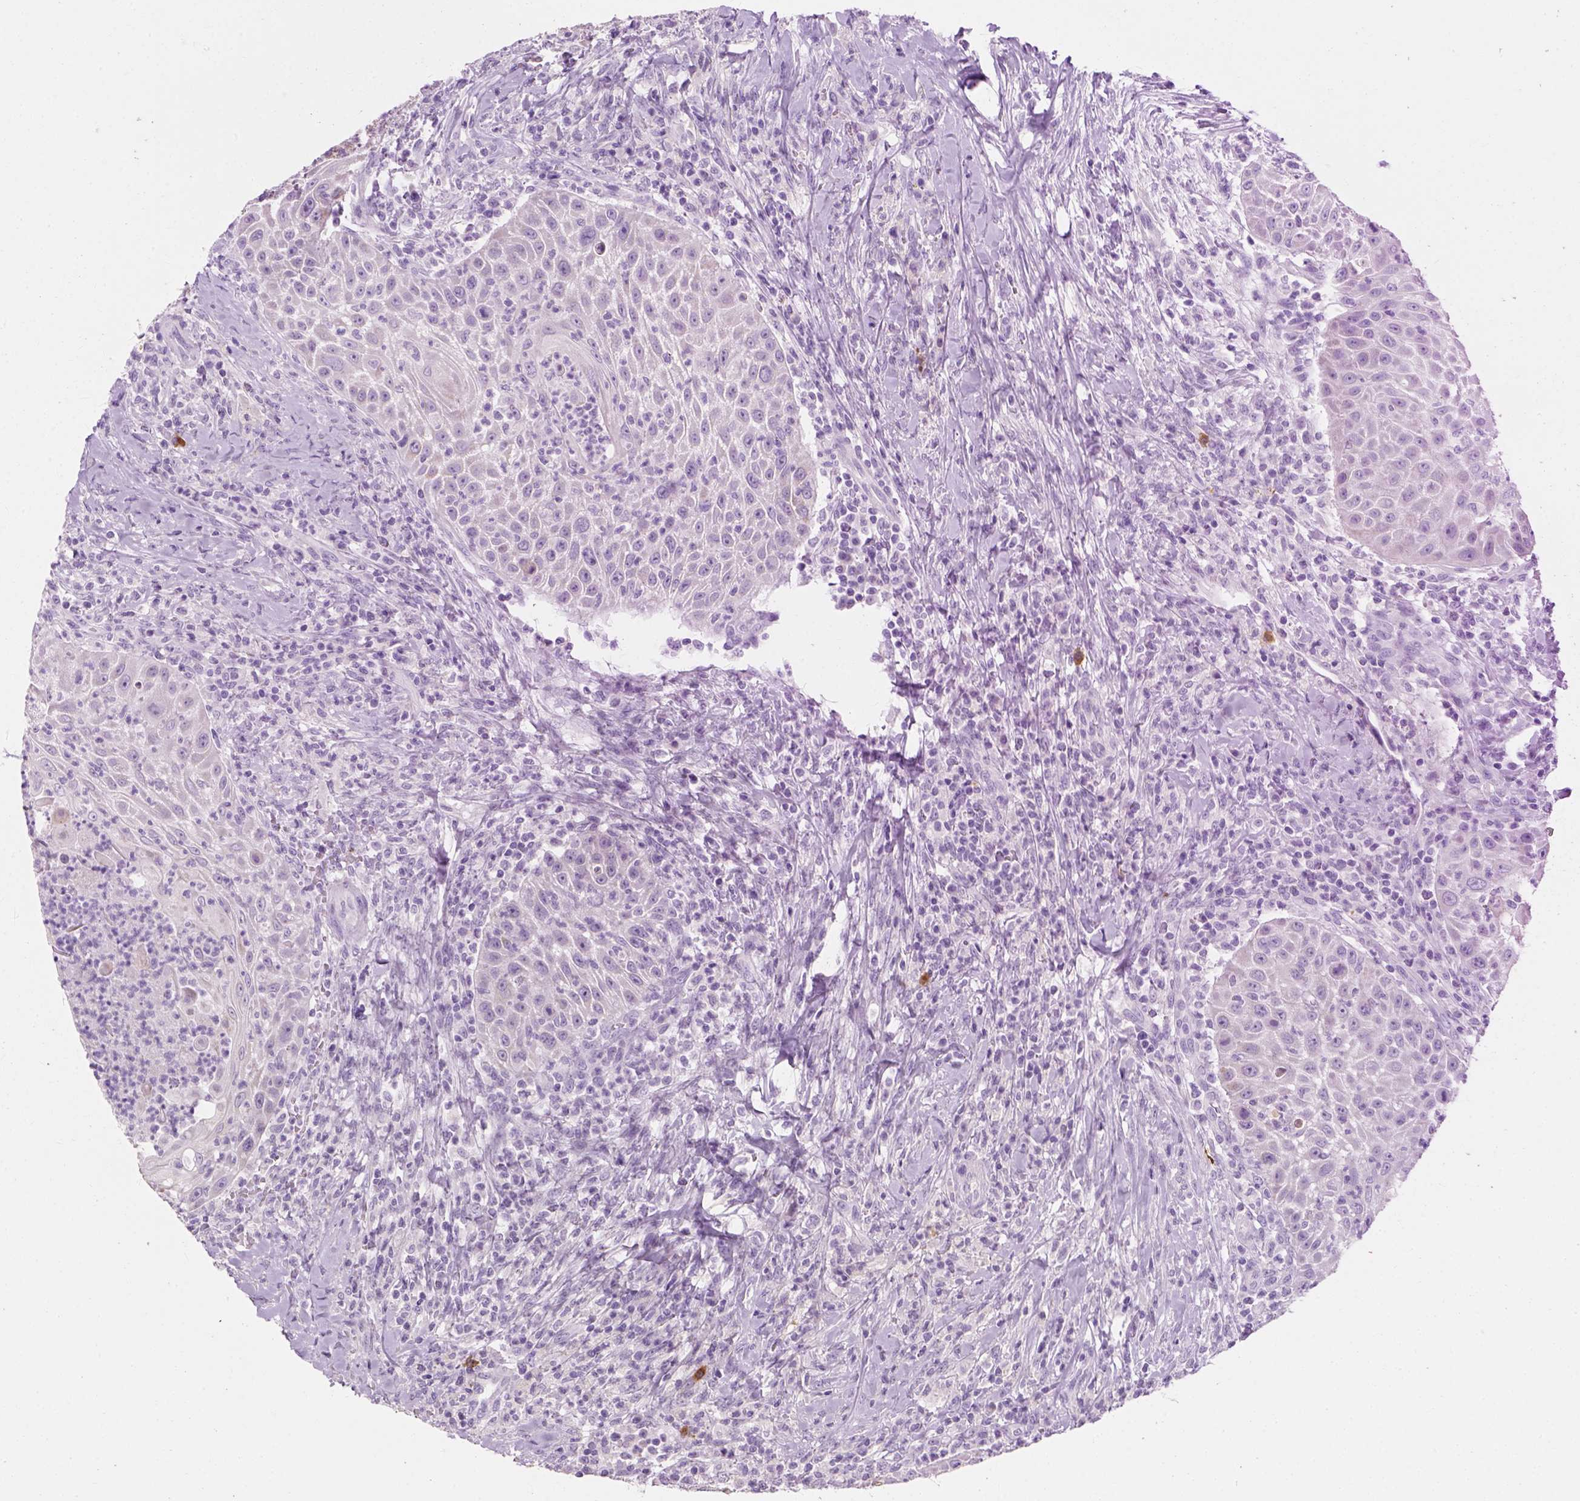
{"staining": {"intensity": "negative", "quantity": "none", "location": "none"}, "tissue": "head and neck cancer", "cell_type": "Tumor cells", "image_type": "cancer", "snomed": [{"axis": "morphology", "description": "Squamous cell carcinoma, NOS"}, {"axis": "topography", "description": "Head-Neck"}], "caption": "This is a histopathology image of immunohistochemistry (IHC) staining of head and neck squamous cell carcinoma, which shows no expression in tumor cells. (Brightfield microscopy of DAB IHC at high magnification).", "gene": "CYP24A1", "patient": {"sex": "male", "age": 69}}